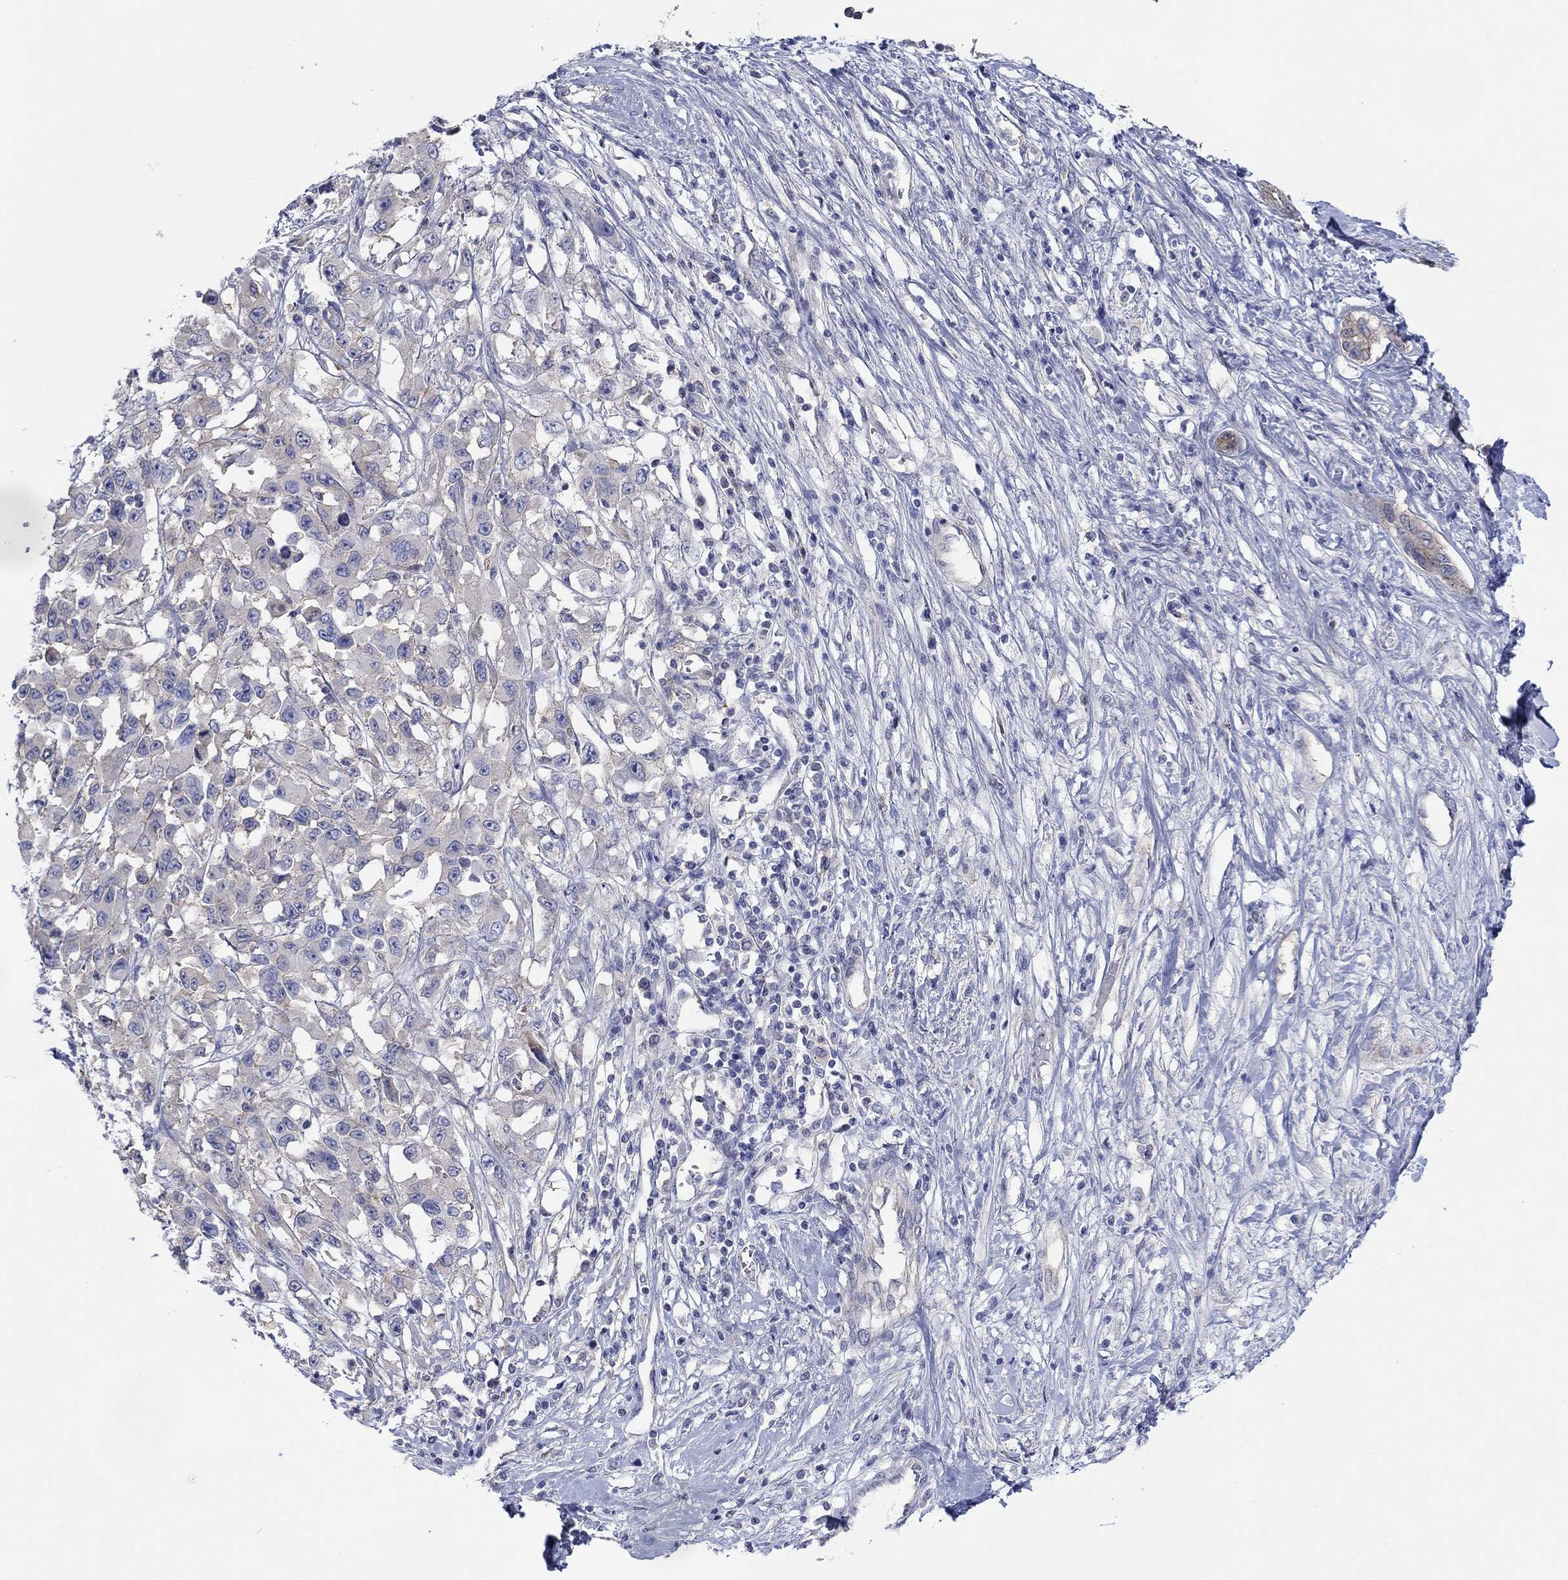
{"staining": {"intensity": "moderate", "quantity": "<25%", "location": "cytoplasmic/membranous"}, "tissue": "liver cancer", "cell_type": "Tumor cells", "image_type": "cancer", "snomed": [{"axis": "morphology", "description": "Adenocarcinoma, NOS"}, {"axis": "morphology", "description": "Cholangiocarcinoma"}, {"axis": "topography", "description": "Liver"}], "caption": "High-magnification brightfield microscopy of adenocarcinoma (liver) stained with DAB (3,3'-diaminobenzidine) (brown) and counterstained with hematoxylin (blue). tumor cells exhibit moderate cytoplasmic/membranous staining is identified in about<25% of cells. (Brightfield microscopy of DAB IHC at high magnification).", "gene": "TPRN", "patient": {"sex": "male", "age": 64}}